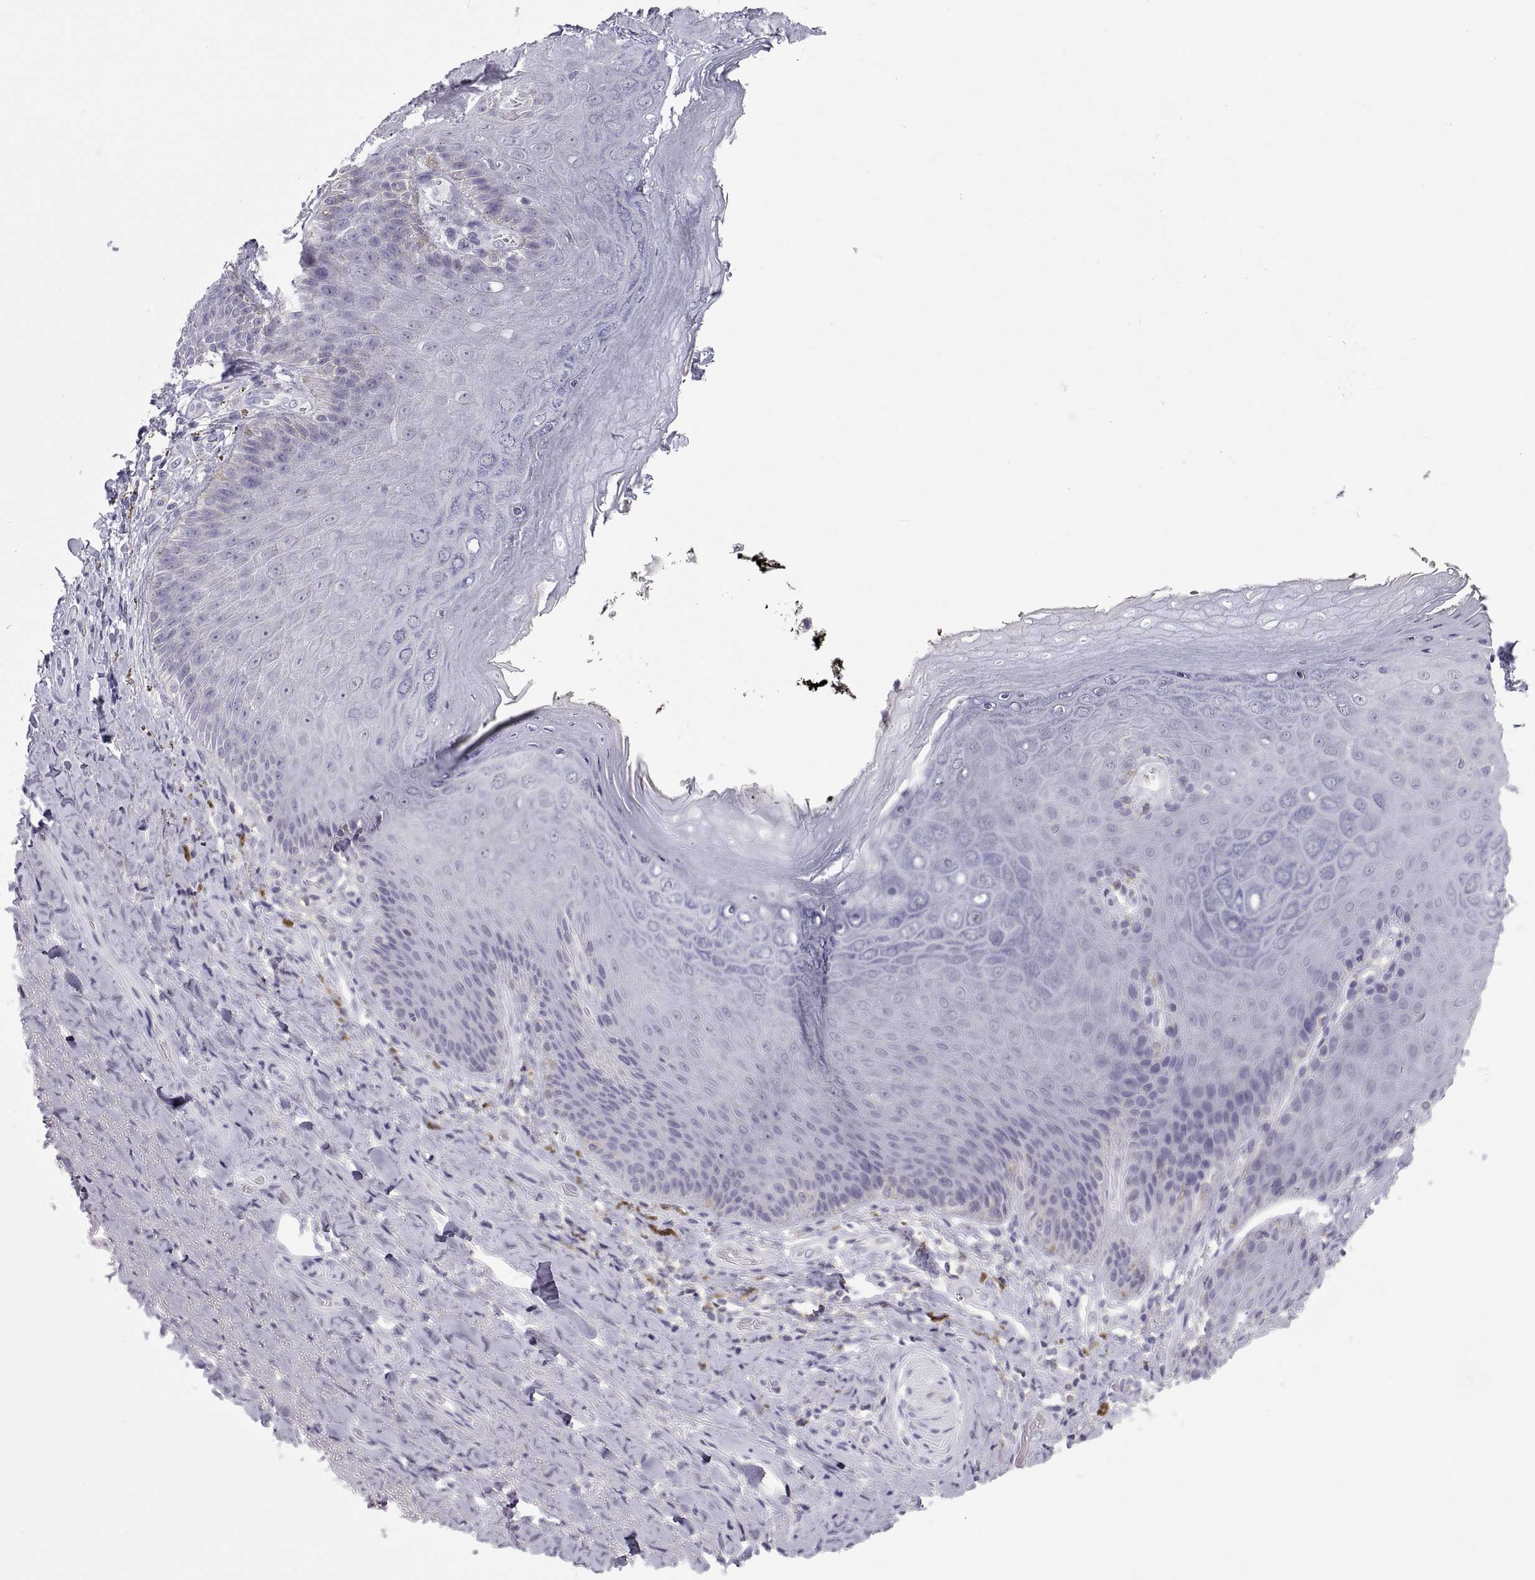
{"staining": {"intensity": "negative", "quantity": "none", "location": "none"}, "tissue": "adipose tissue", "cell_type": "Adipocytes", "image_type": "normal", "snomed": [{"axis": "morphology", "description": "Normal tissue, NOS"}, {"axis": "topography", "description": "Anal"}, {"axis": "topography", "description": "Peripheral nerve tissue"}], "caption": "DAB (3,3'-diaminobenzidine) immunohistochemical staining of unremarkable adipose tissue displays no significant positivity in adipocytes.", "gene": "RGS19", "patient": {"sex": "male", "age": 53}}